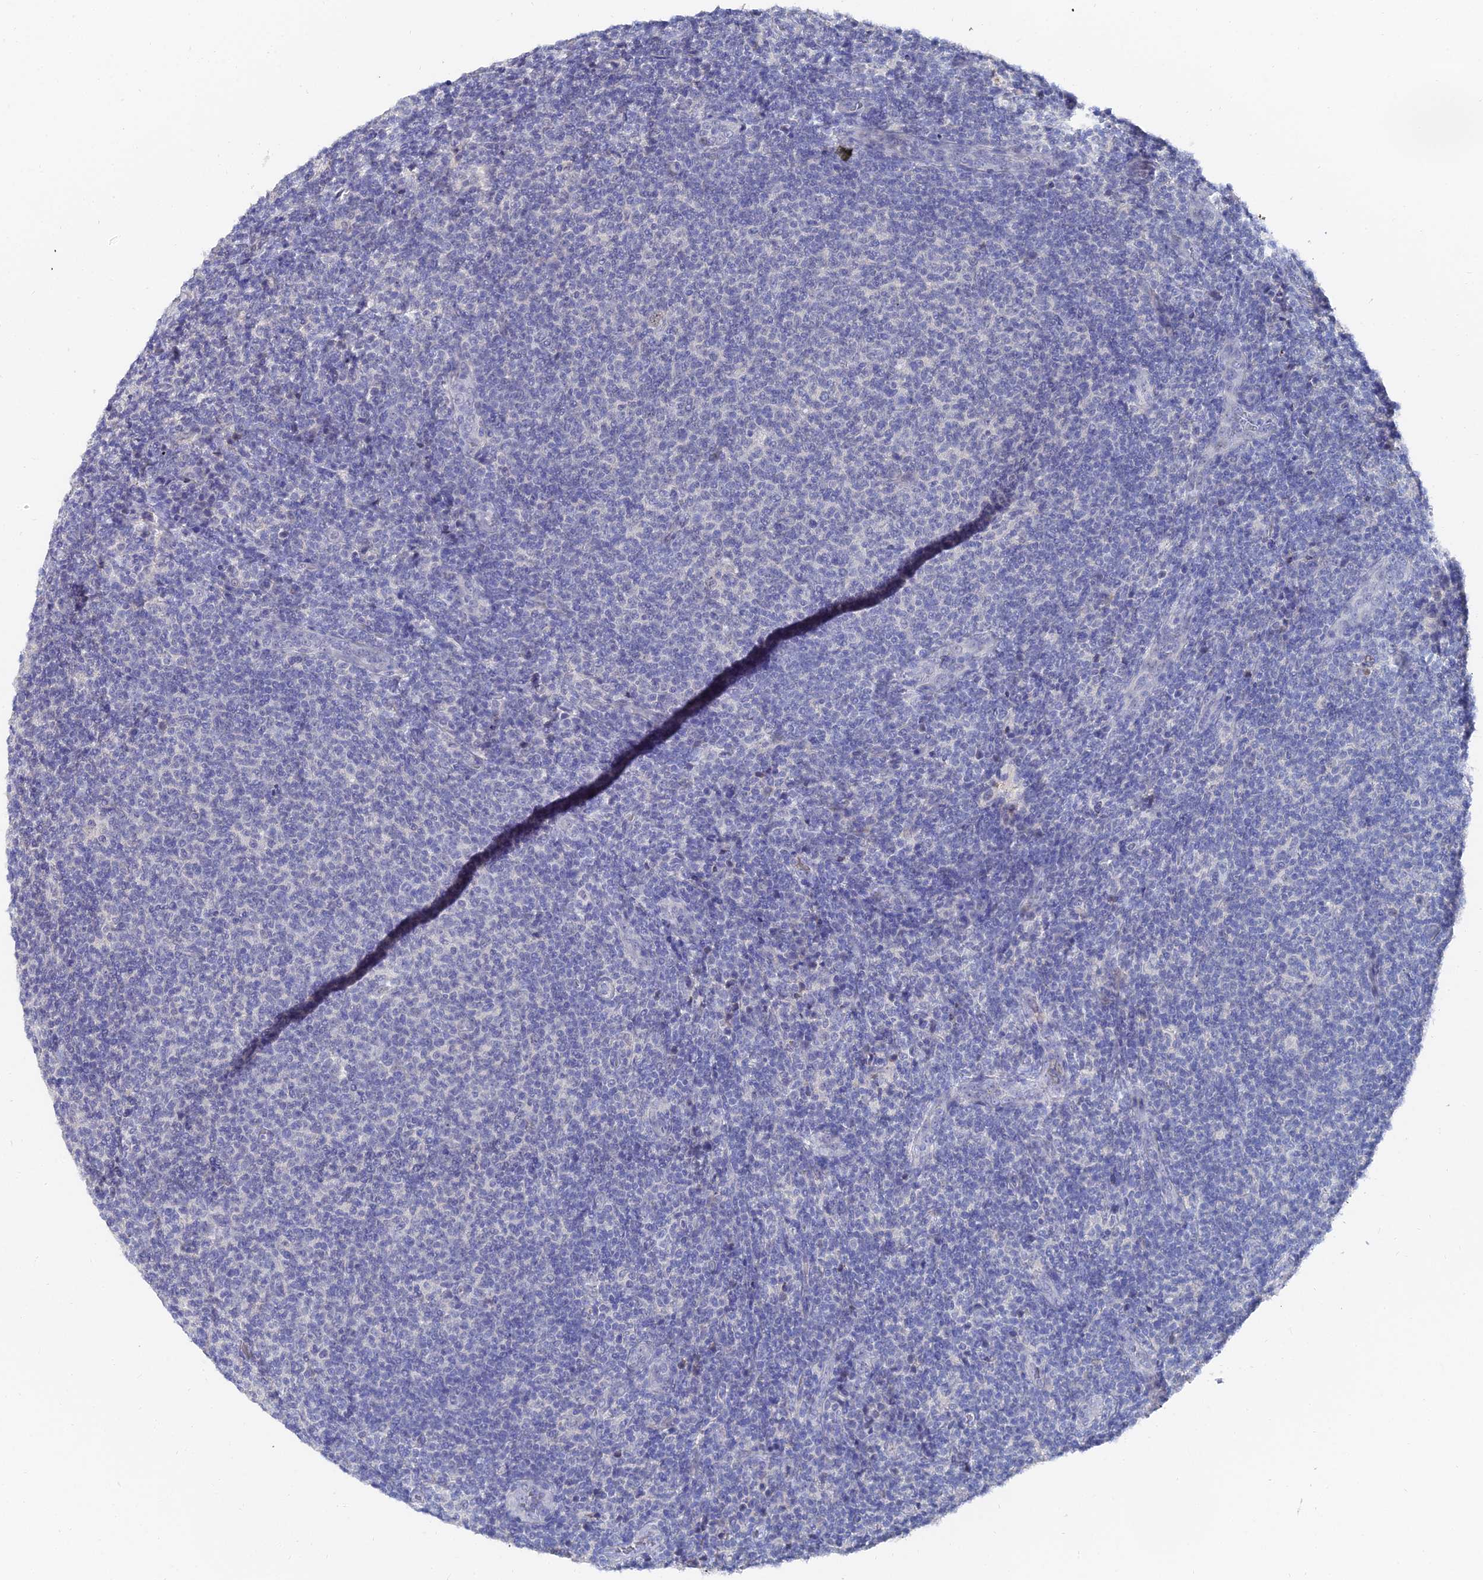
{"staining": {"intensity": "negative", "quantity": "none", "location": "none"}, "tissue": "lymphoma", "cell_type": "Tumor cells", "image_type": "cancer", "snomed": [{"axis": "morphology", "description": "Malignant lymphoma, non-Hodgkin's type, Low grade"}, {"axis": "topography", "description": "Lymph node"}], "caption": "Human lymphoma stained for a protein using IHC exhibits no positivity in tumor cells.", "gene": "KRT17", "patient": {"sex": "male", "age": 66}}